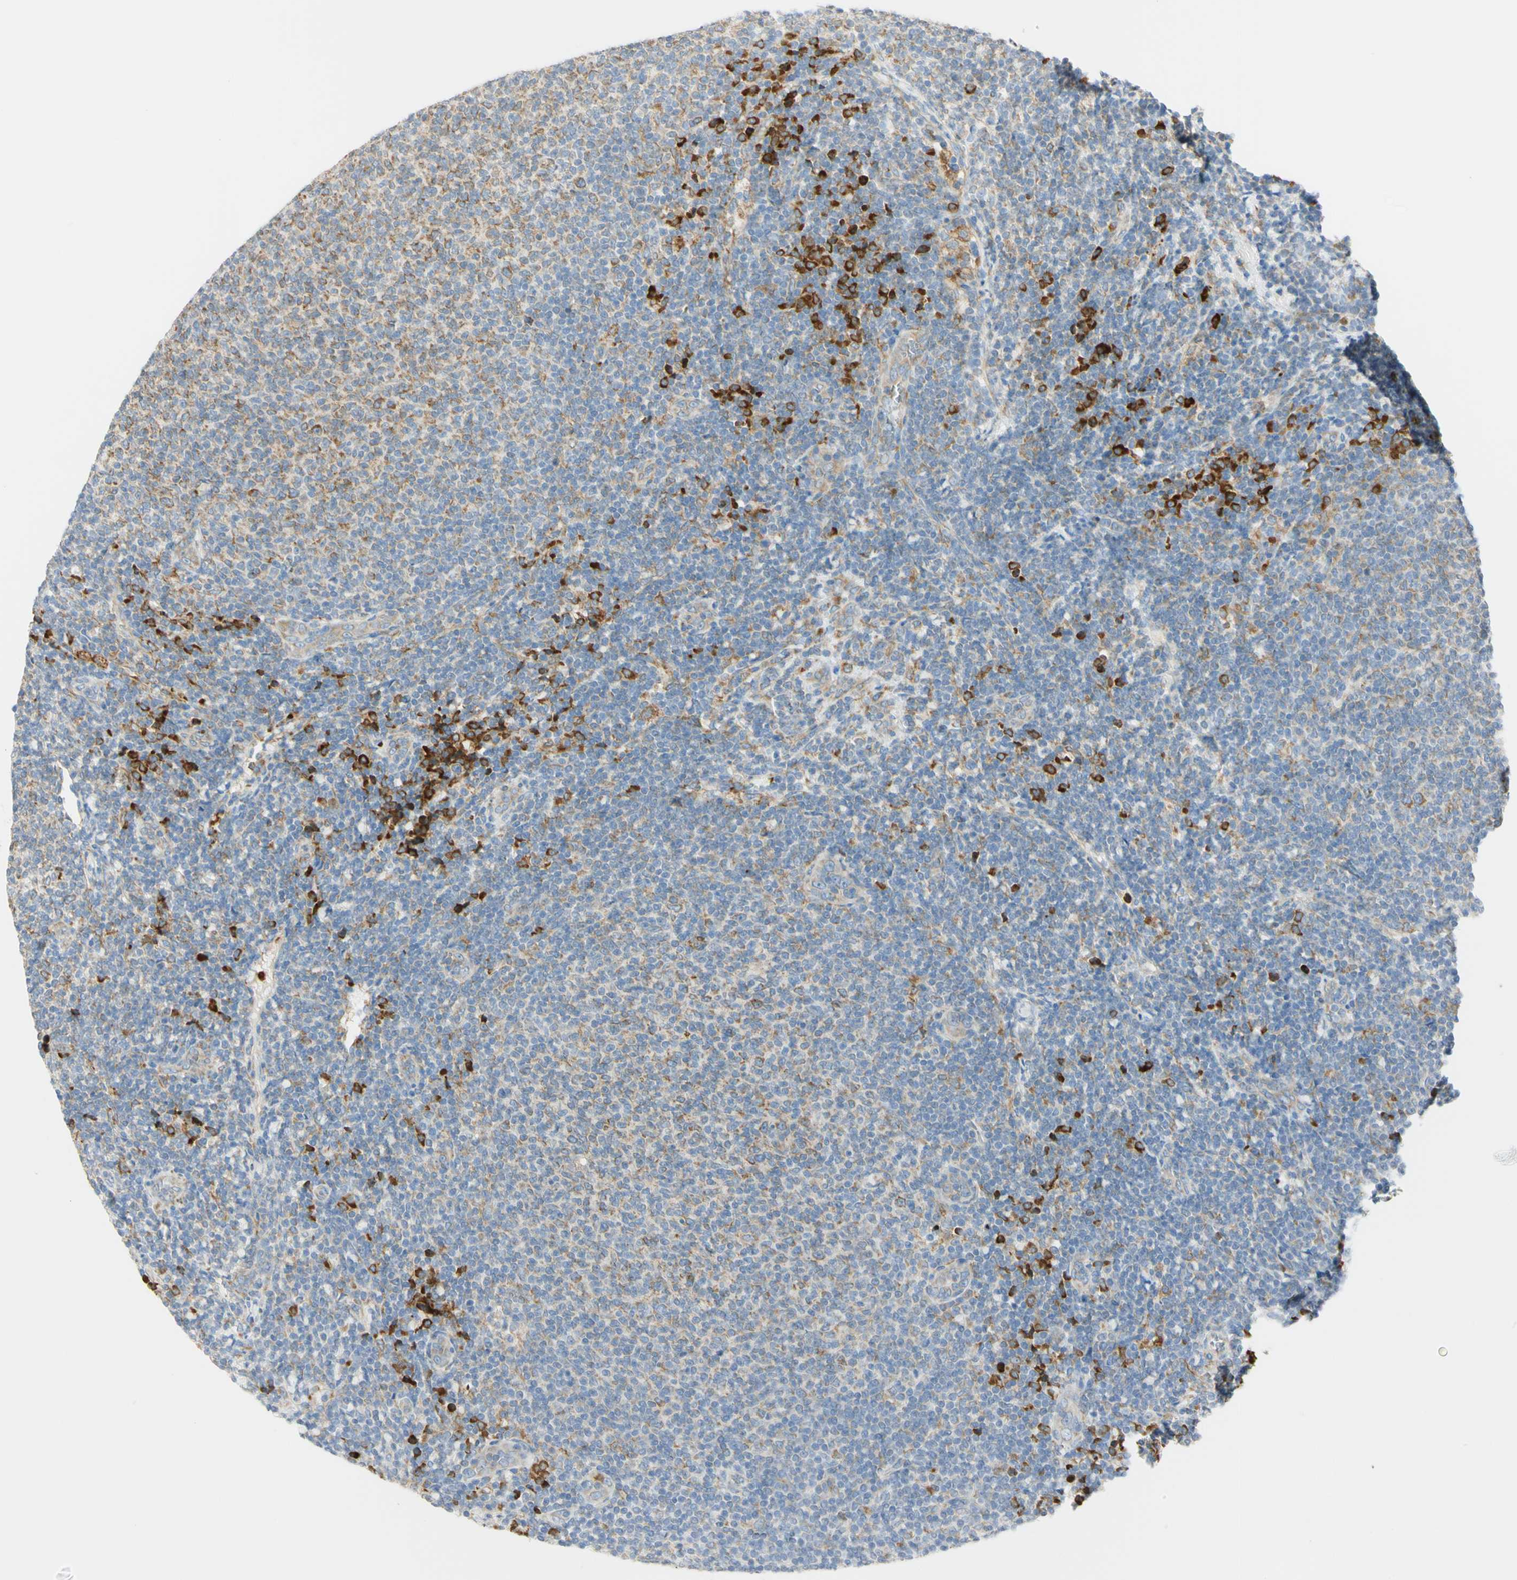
{"staining": {"intensity": "weak", "quantity": "25%-75%", "location": "cytoplasmic/membranous"}, "tissue": "lymphoma", "cell_type": "Tumor cells", "image_type": "cancer", "snomed": [{"axis": "morphology", "description": "Malignant lymphoma, non-Hodgkin's type, Low grade"}, {"axis": "topography", "description": "Lymph node"}], "caption": "This photomicrograph exhibits immunohistochemistry staining of malignant lymphoma, non-Hodgkin's type (low-grade), with low weak cytoplasmic/membranous positivity in approximately 25%-75% of tumor cells.", "gene": "MANF", "patient": {"sex": "male", "age": 66}}